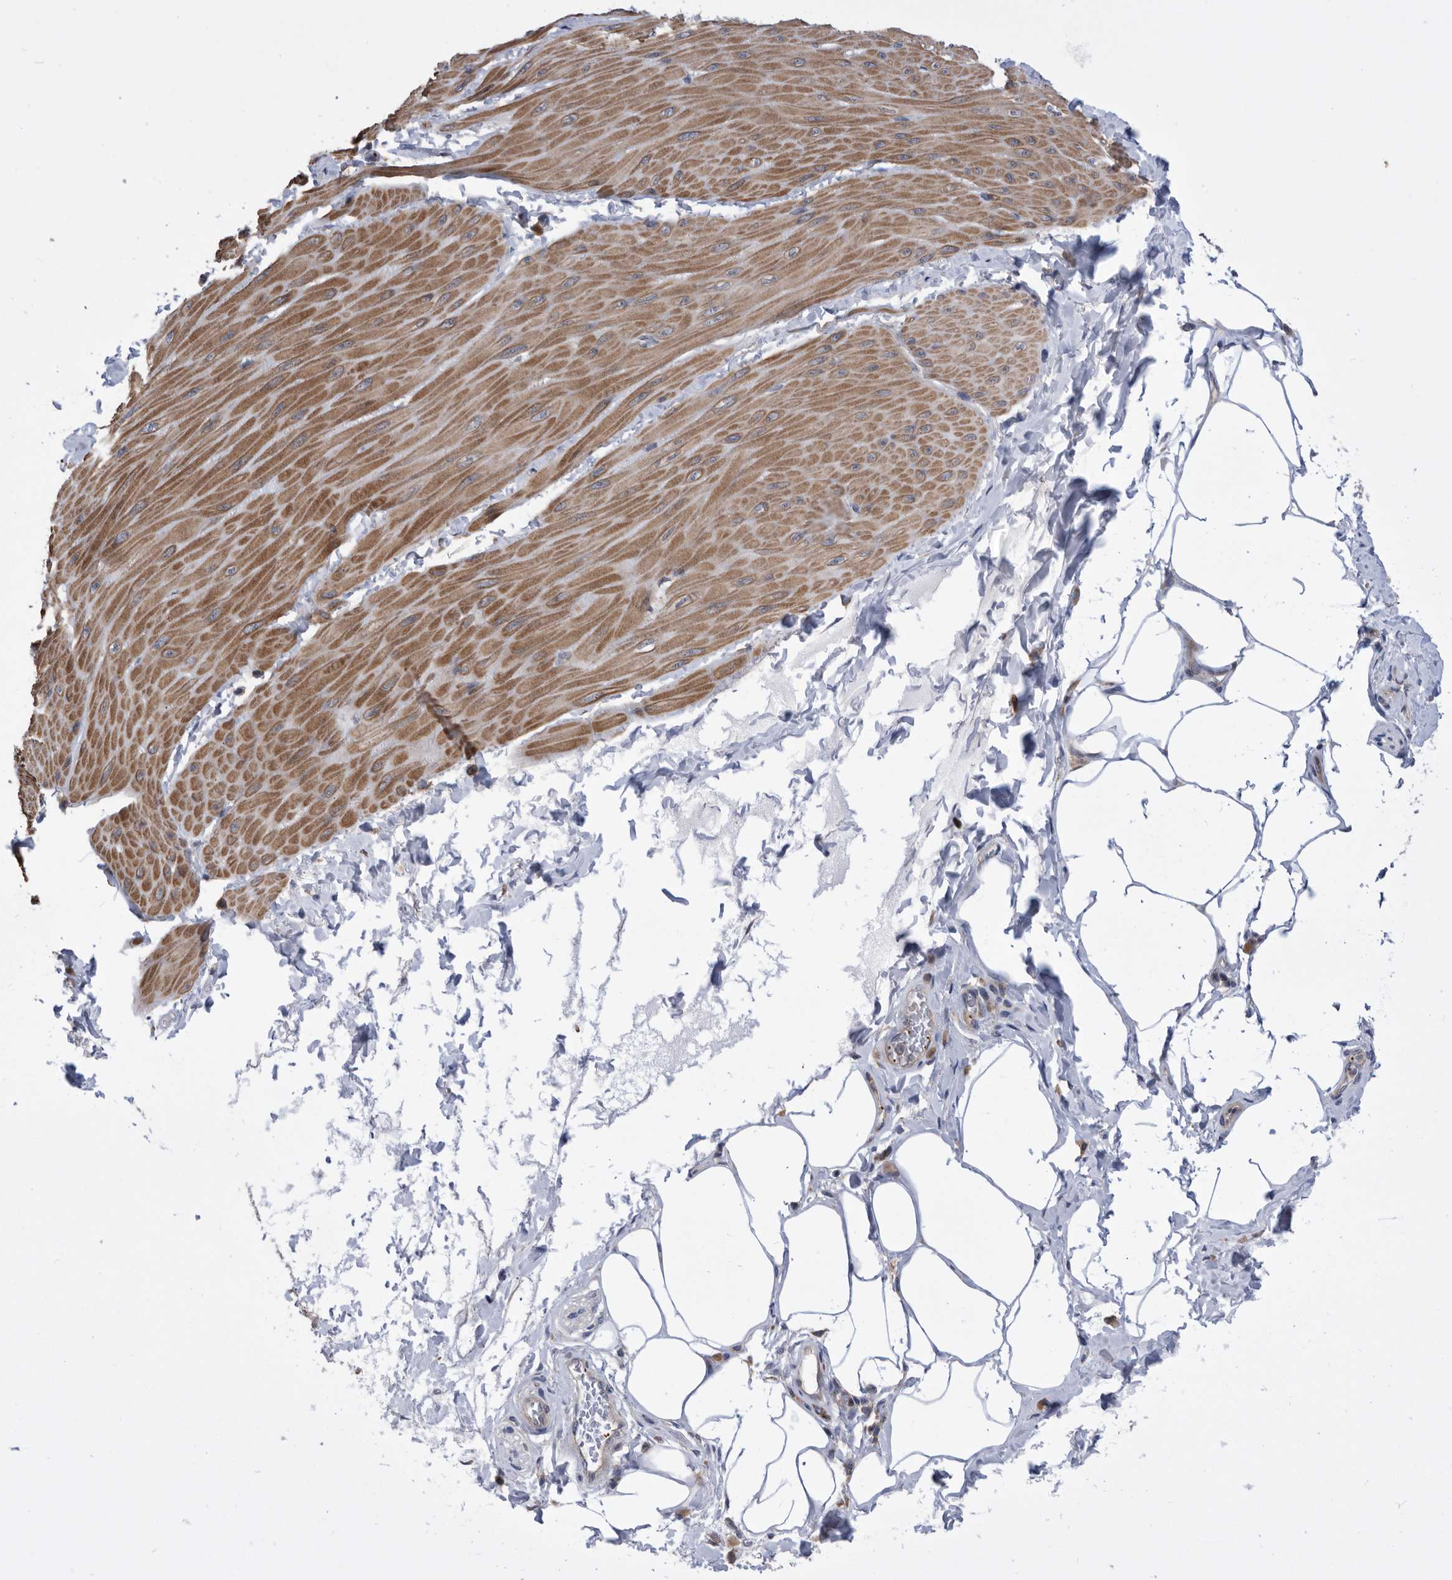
{"staining": {"intensity": "moderate", "quantity": ">75%", "location": "cytoplasmic/membranous"}, "tissue": "smooth muscle", "cell_type": "Smooth muscle cells", "image_type": "normal", "snomed": [{"axis": "morphology", "description": "Urothelial carcinoma, High grade"}, {"axis": "topography", "description": "Urinary bladder"}], "caption": "Smooth muscle cells show medium levels of moderate cytoplasmic/membranous positivity in about >75% of cells in unremarkable smooth muscle. Immunohistochemistry stains the protein of interest in brown and the nuclei are stained blue.", "gene": "BAIAP3", "patient": {"sex": "male", "age": 46}}